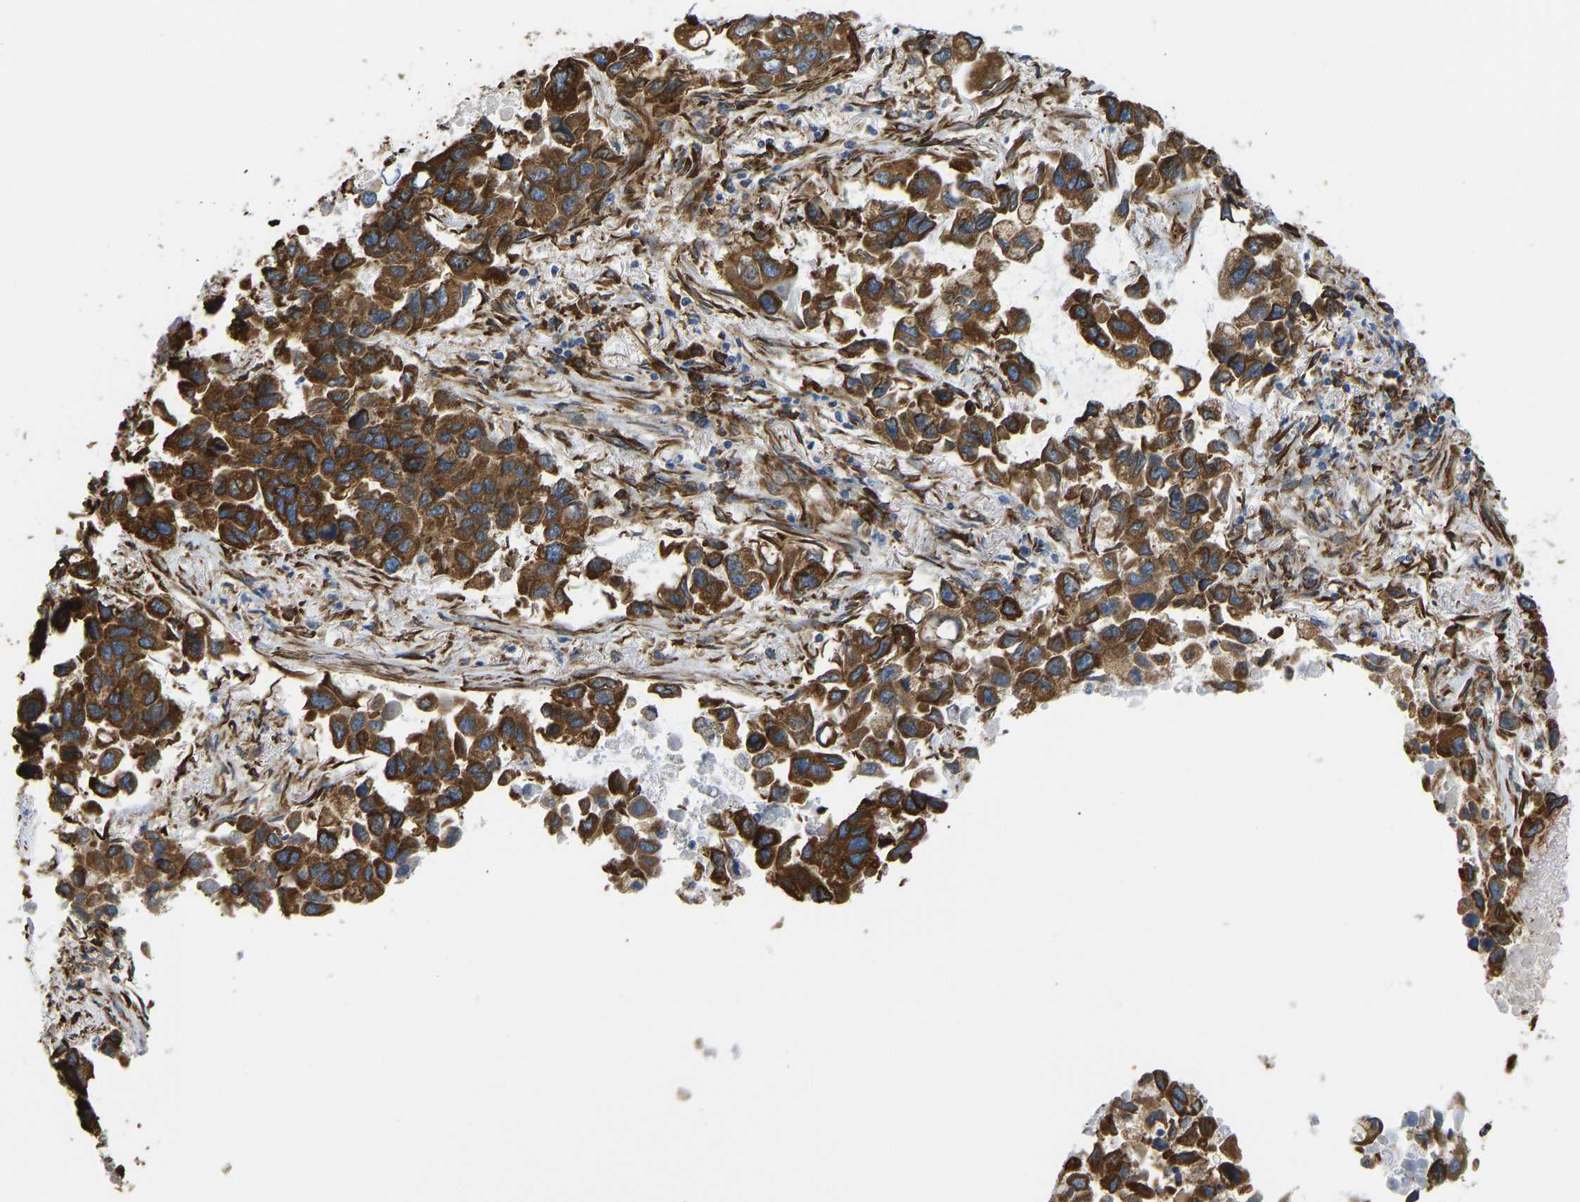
{"staining": {"intensity": "strong", "quantity": ">75%", "location": "cytoplasmic/membranous"}, "tissue": "lung cancer", "cell_type": "Tumor cells", "image_type": "cancer", "snomed": [{"axis": "morphology", "description": "Adenocarcinoma, NOS"}, {"axis": "topography", "description": "Lung"}], "caption": "A photomicrograph showing strong cytoplasmic/membranous positivity in about >75% of tumor cells in lung cancer (adenocarcinoma), as visualized by brown immunohistochemical staining.", "gene": "BEX3", "patient": {"sex": "male", "age": 64}}